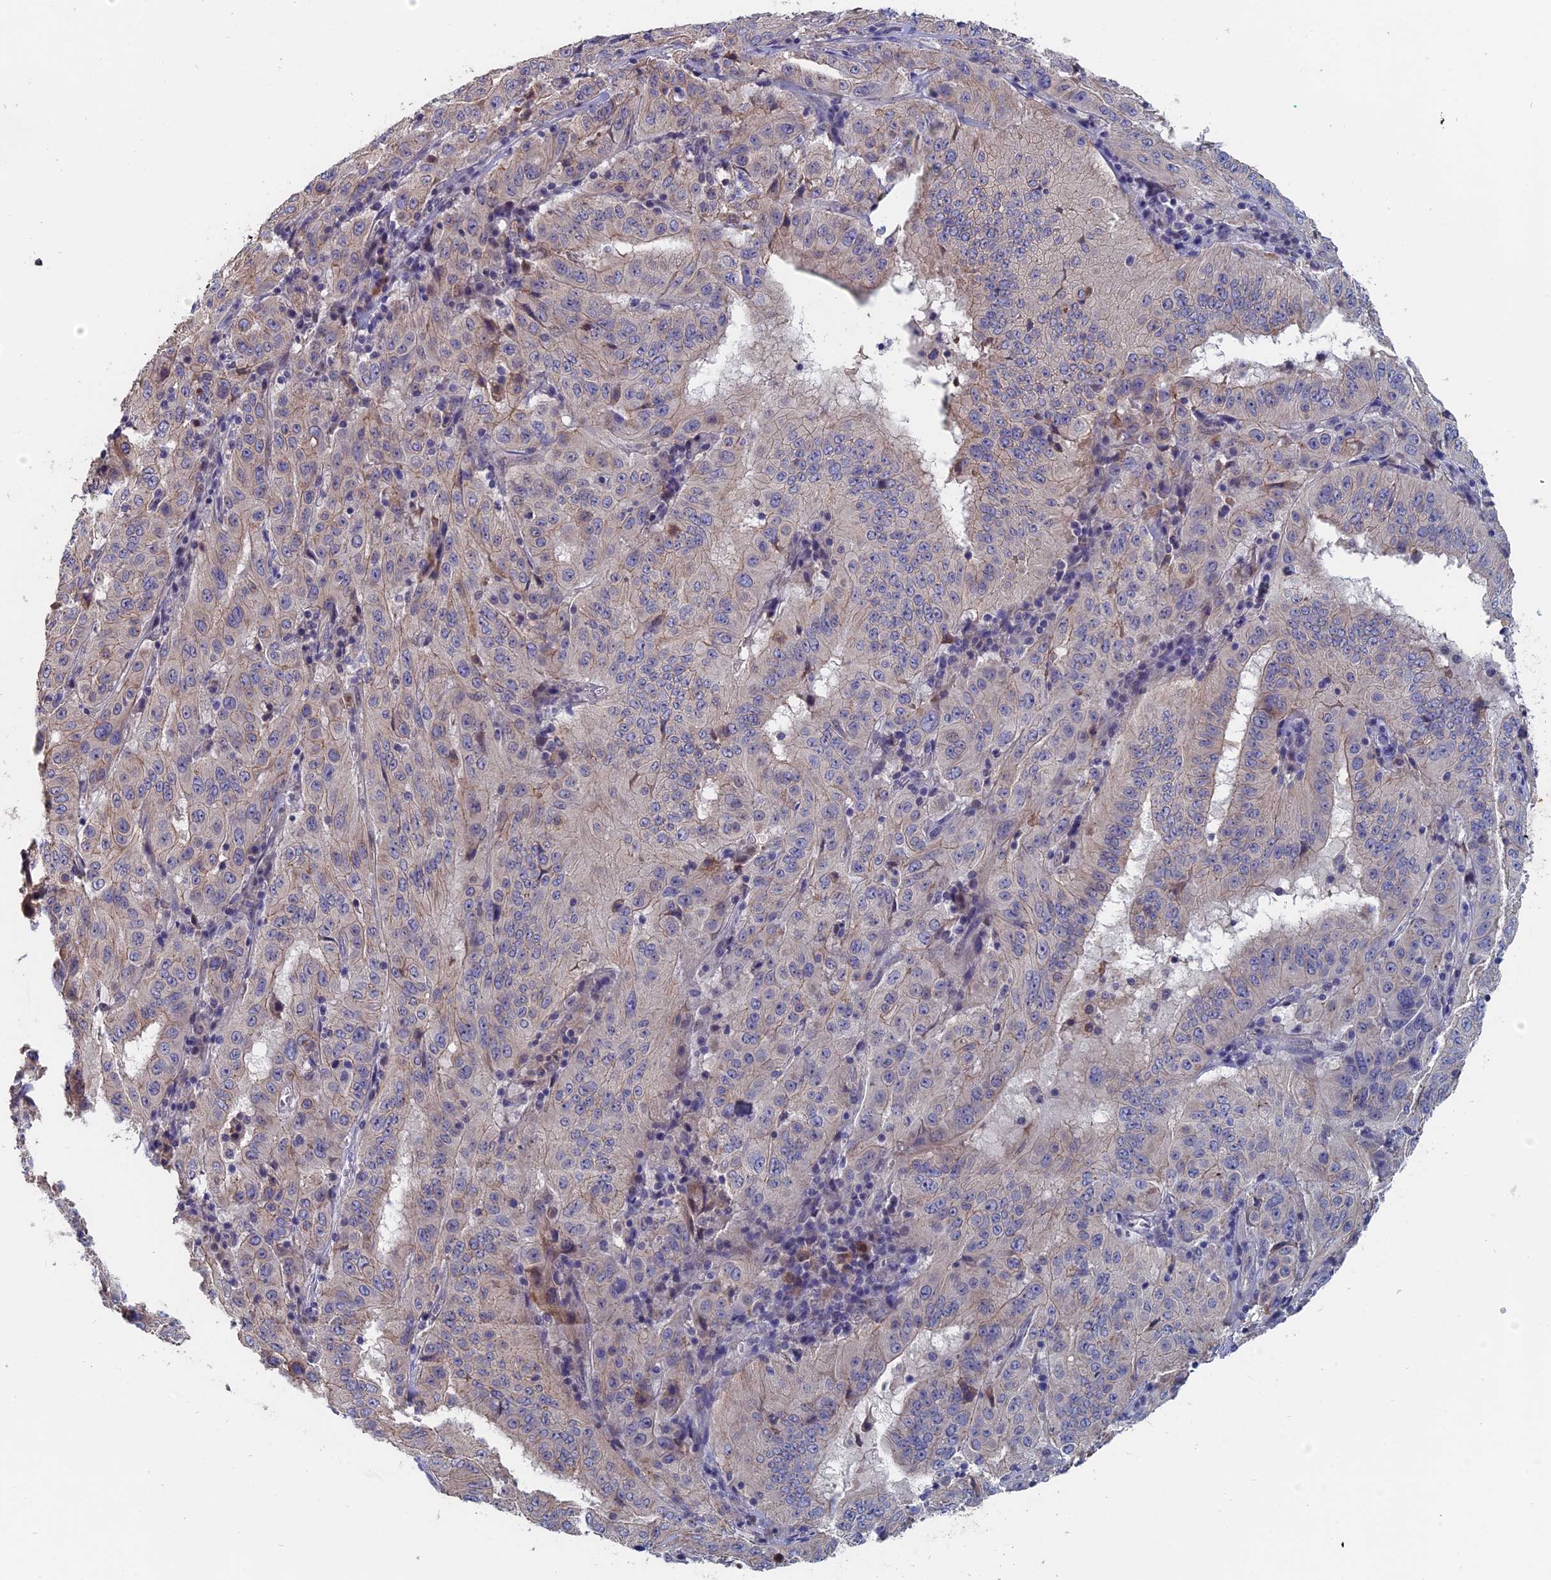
{"staining": {"intensity": "weak", "quantity": "<25%", "location": "cytoplasmic/membranous"}, "tissue": "pancreatic cancer", "cell_type": "Tumor cells", "image_type": "cancer", "snomed": [{"axis": "morphology", "description": "Adenocarcinoma, NOS"}, {"axis": "topography", "description": "Pancreas"}], "caption": "Tumor cells are negative for protein expression in human adenocarcinoma (pancreatic).", "gene": "SLC33A1", "patient": {"sex": "male", "age": 63}}